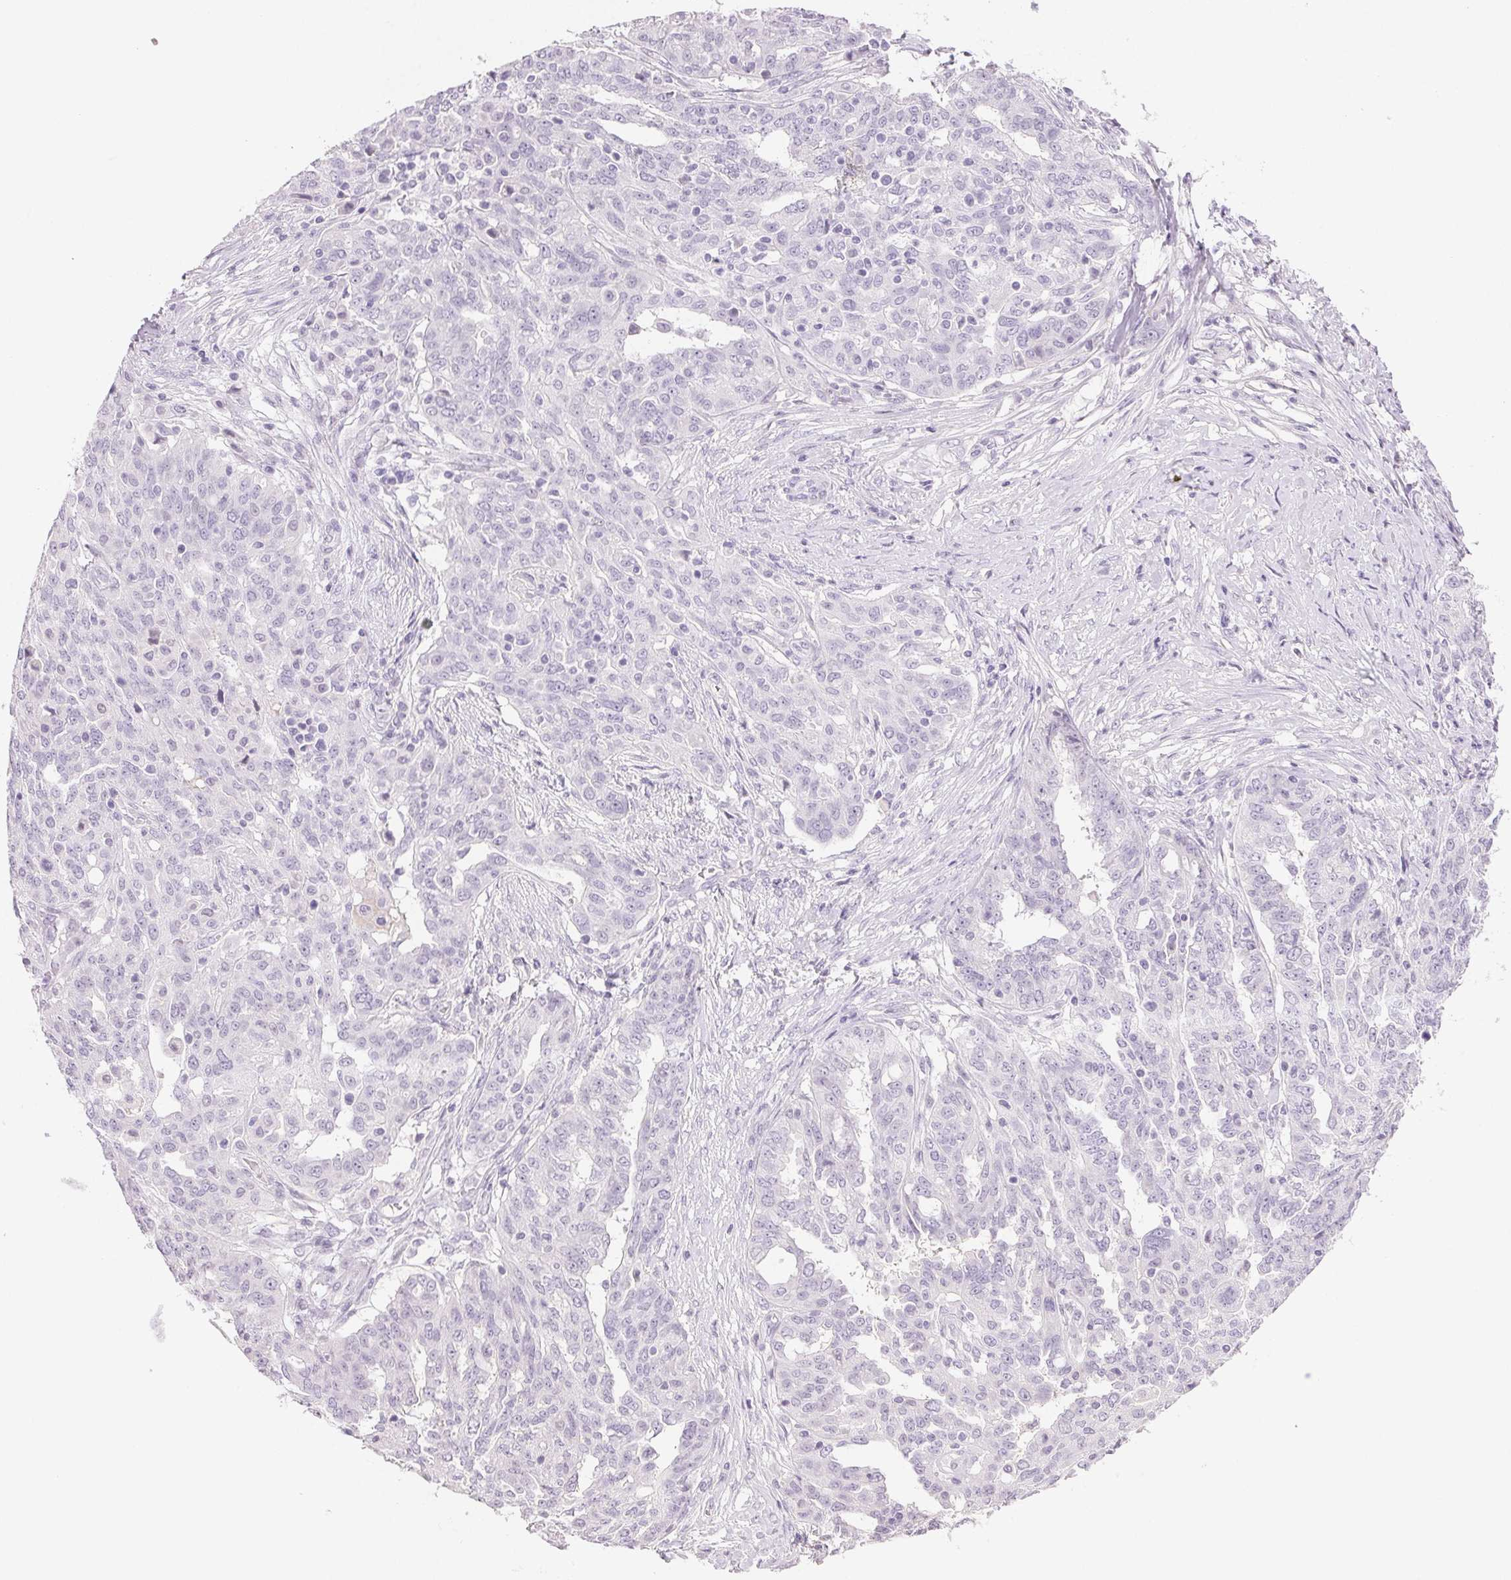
{"staining": {"intensity": "negative", "quantity": "none", "location": "none"}, "tissue": "ovarian cancer", "cell_type": "Tumor cells", "image_type": "cancer", "snomed": [{"axis": "morphology", "description": "Cystadenocarcinoma, serous, NOS"}, {"axis": "topography", "description": "Ovary"}], "caption": "A photomicrograph of human serous cystadenocarcinoma (ovarian) is negative for staining in tumor cells. (Stains: DAB (3,3'-diaminobenzidine) immunohistochemistry (IHC) with hematoxylin counter stain, Microscopy: brightfield microscopy at high magnification).", "gene": "BPIFB2", "patient": {"sex": "female", "age": 67}}